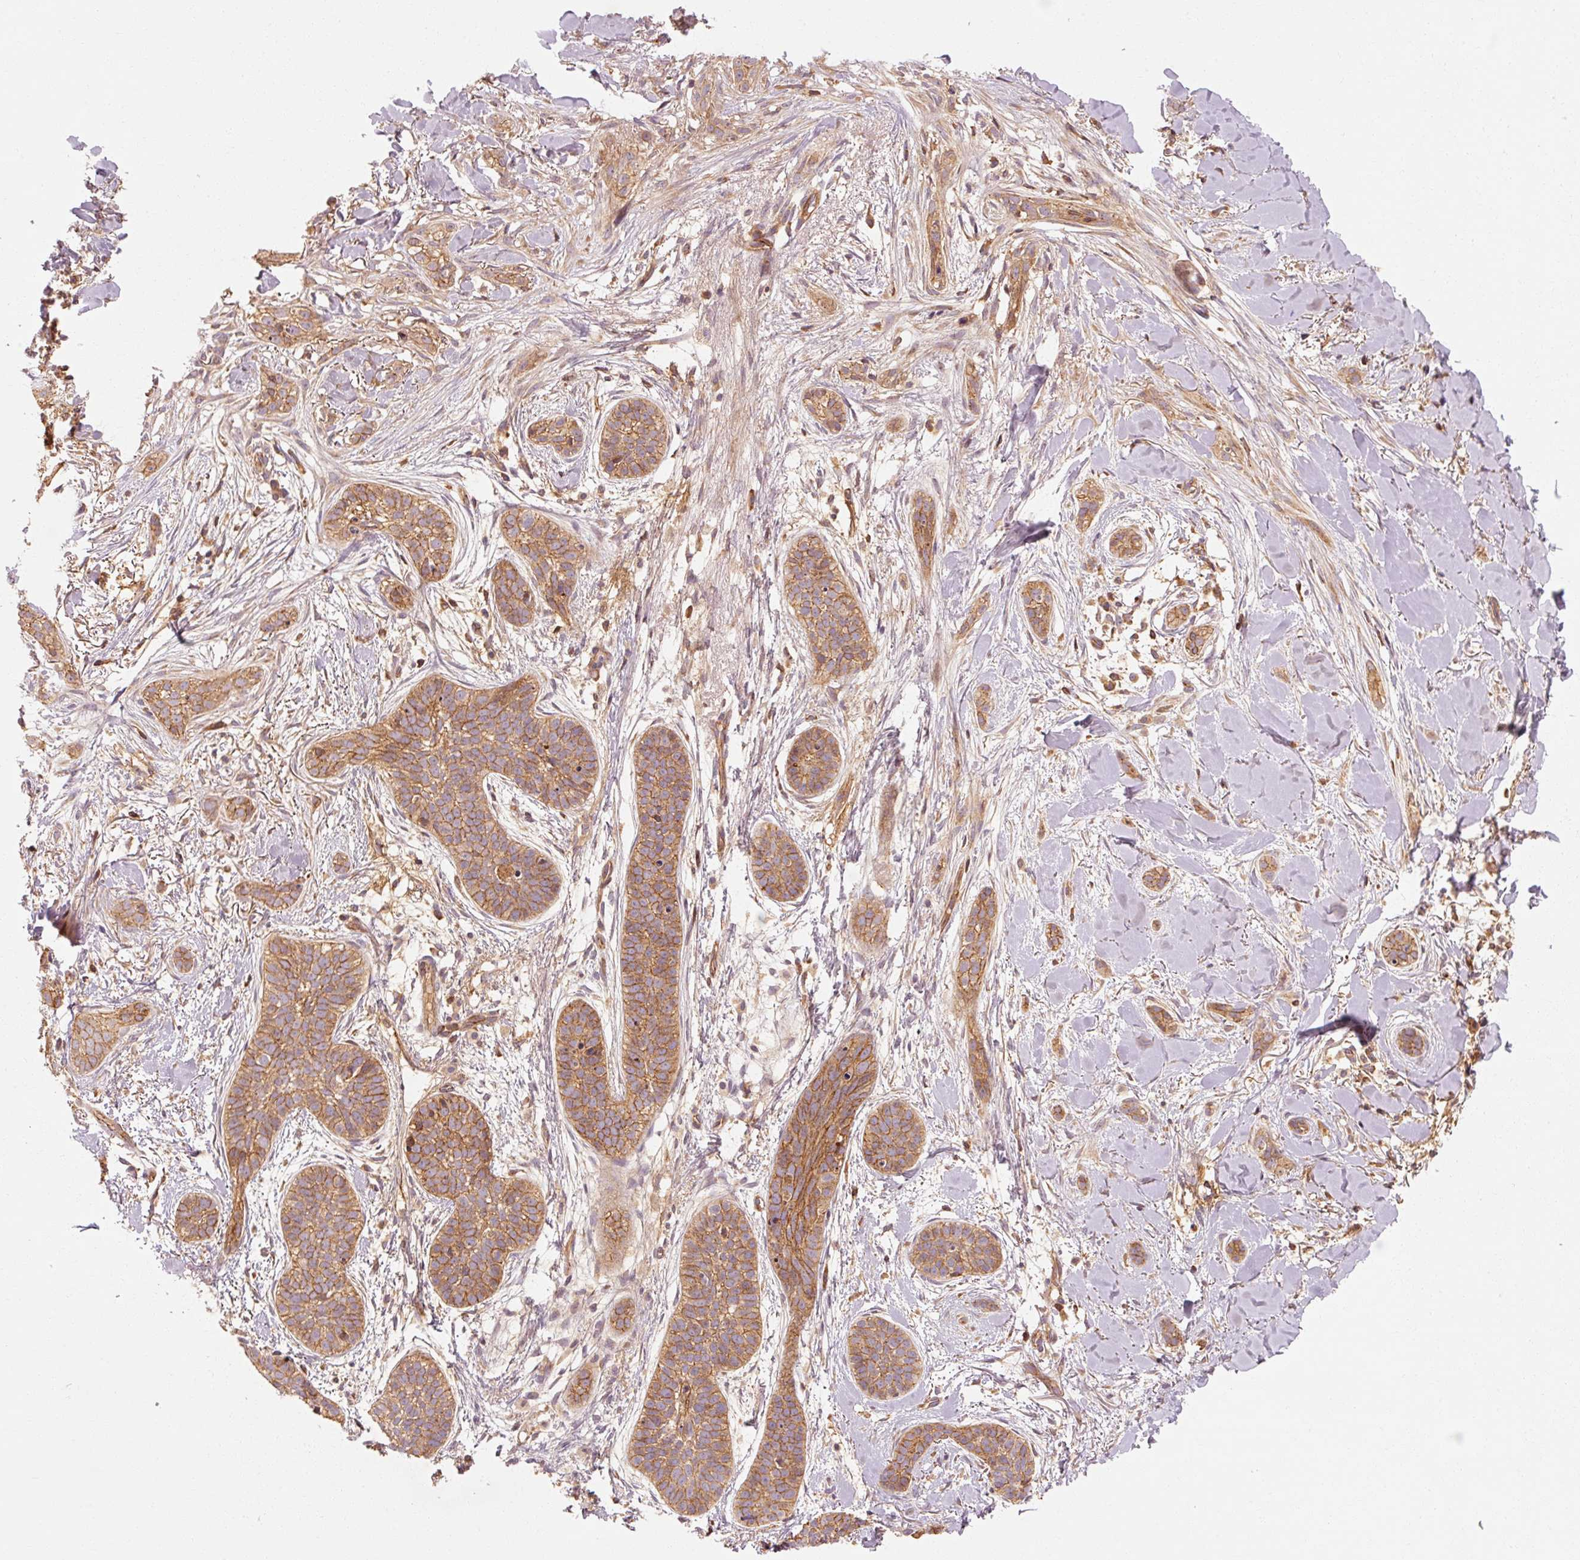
{"staining": {"intensity": "moderate", "quantity": ">75%", "location": "cytoplasmic/membranous"}, "tissue": "skin cancer", "cell_type": "Tumor cells", "image_type": "cancer", "snomed": [{"axis": "morphology", "description": "Basal cell carcinoma"}, {"axis": "topography", "description": "Skin"}], "caption": "Immunohistochemistry (IHC) staining of skin cancer, which displays medium levels of moderate cytoplasmic/membranous staining in about >75% of tumor cells indicating moderate cytoplasmic/membranous protein positivity. The staining was performed using DAB (brown) for protein detection and nuclei were counterstained in hematoxylin (blue).", "gene": "CTNNA1", "patient": {"sex": "male", "age": 52}}